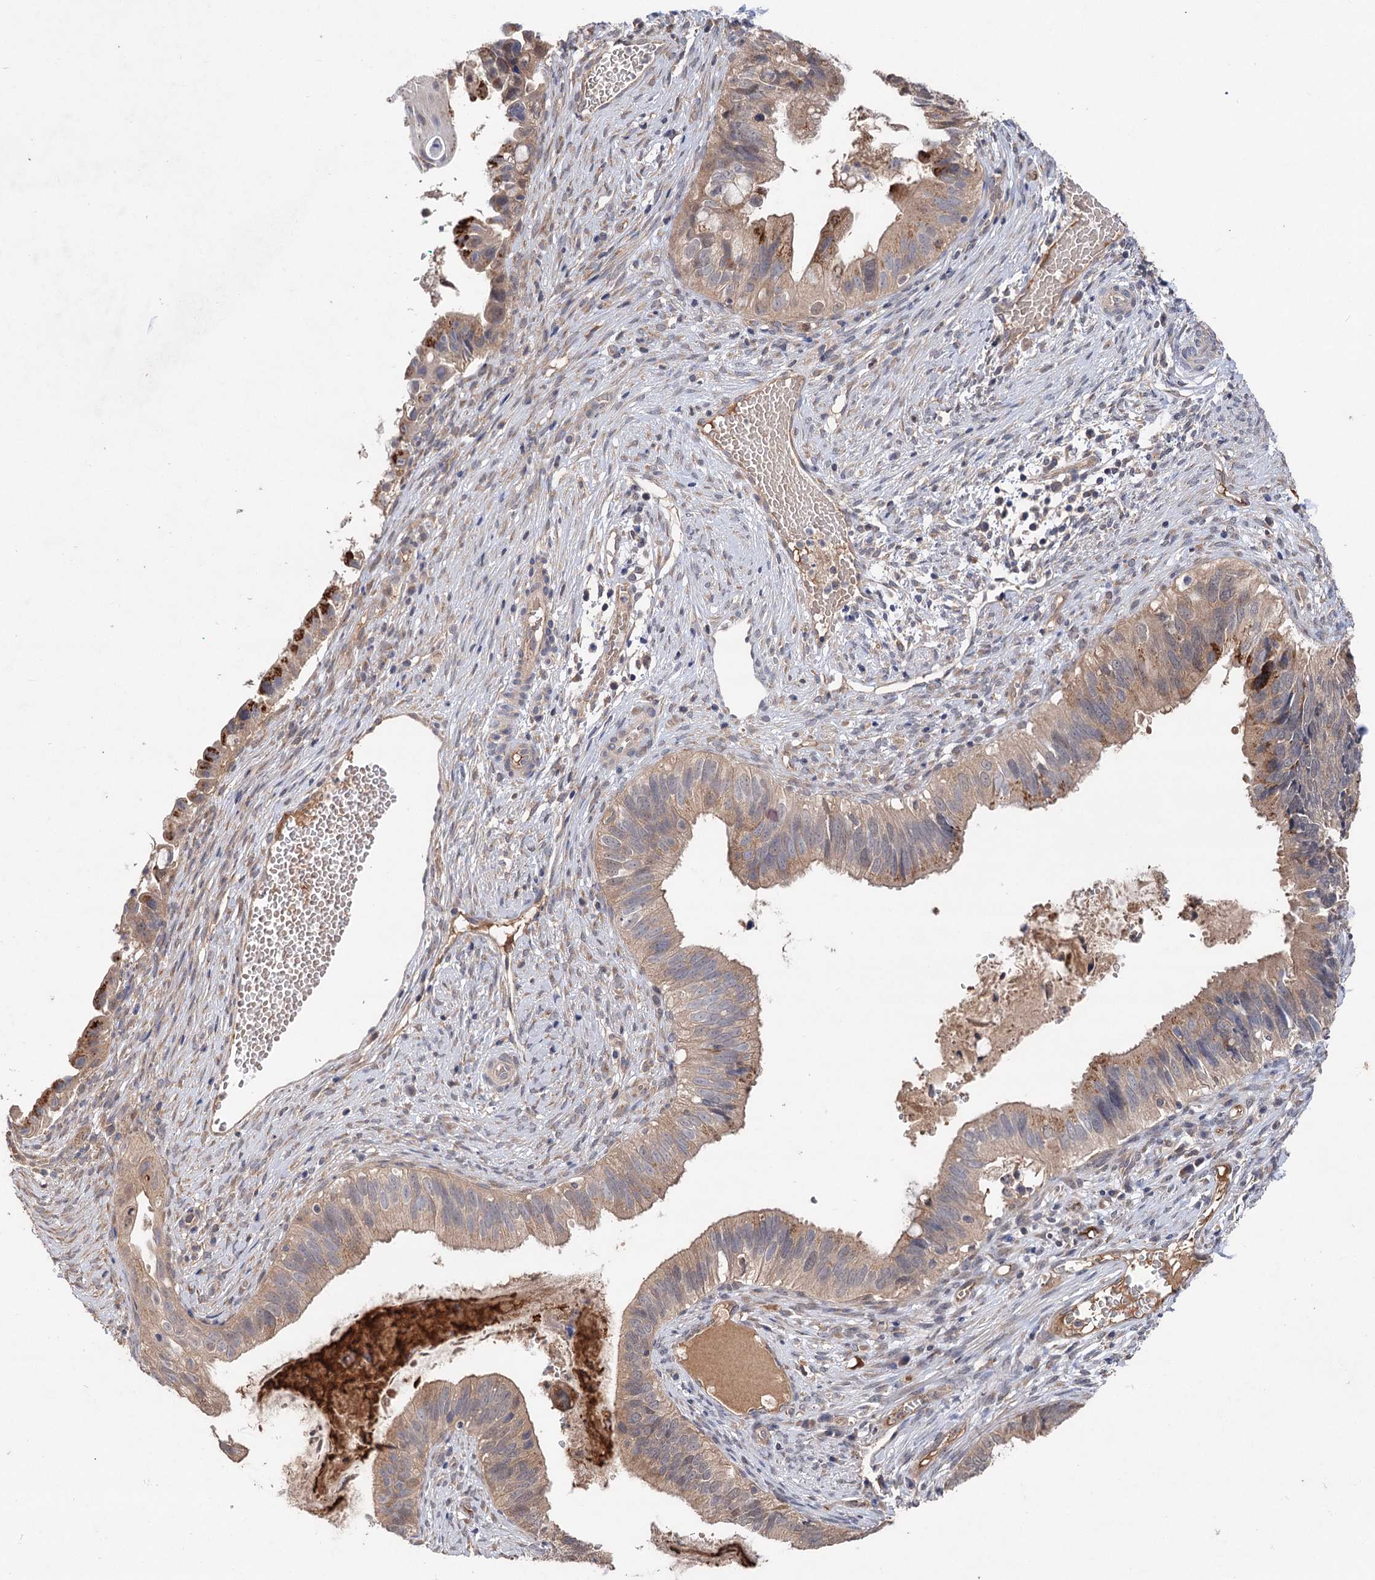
{"staining": {"intensity": "moderate", "quantity": "25%-75%", "location": "cytoplasmic/membranous"}, "tissue": "cervical cancer", "cell_type": "Tumor cells", "image_type": "cancer", "snomed": [{"axis": "morphology", "description": "Adenocarcinoma, NOS"}, {"axis": "topography", "description": "Cervix"}], "caption": "This is a micrograph of IHC staining of adenocarcinoma (cervical), which shows moderate positivity in the cytoplasmic/membranous of tumor cells.", "gene": "NUDCD2", "patient": {"sex": "female", "age": 42}}